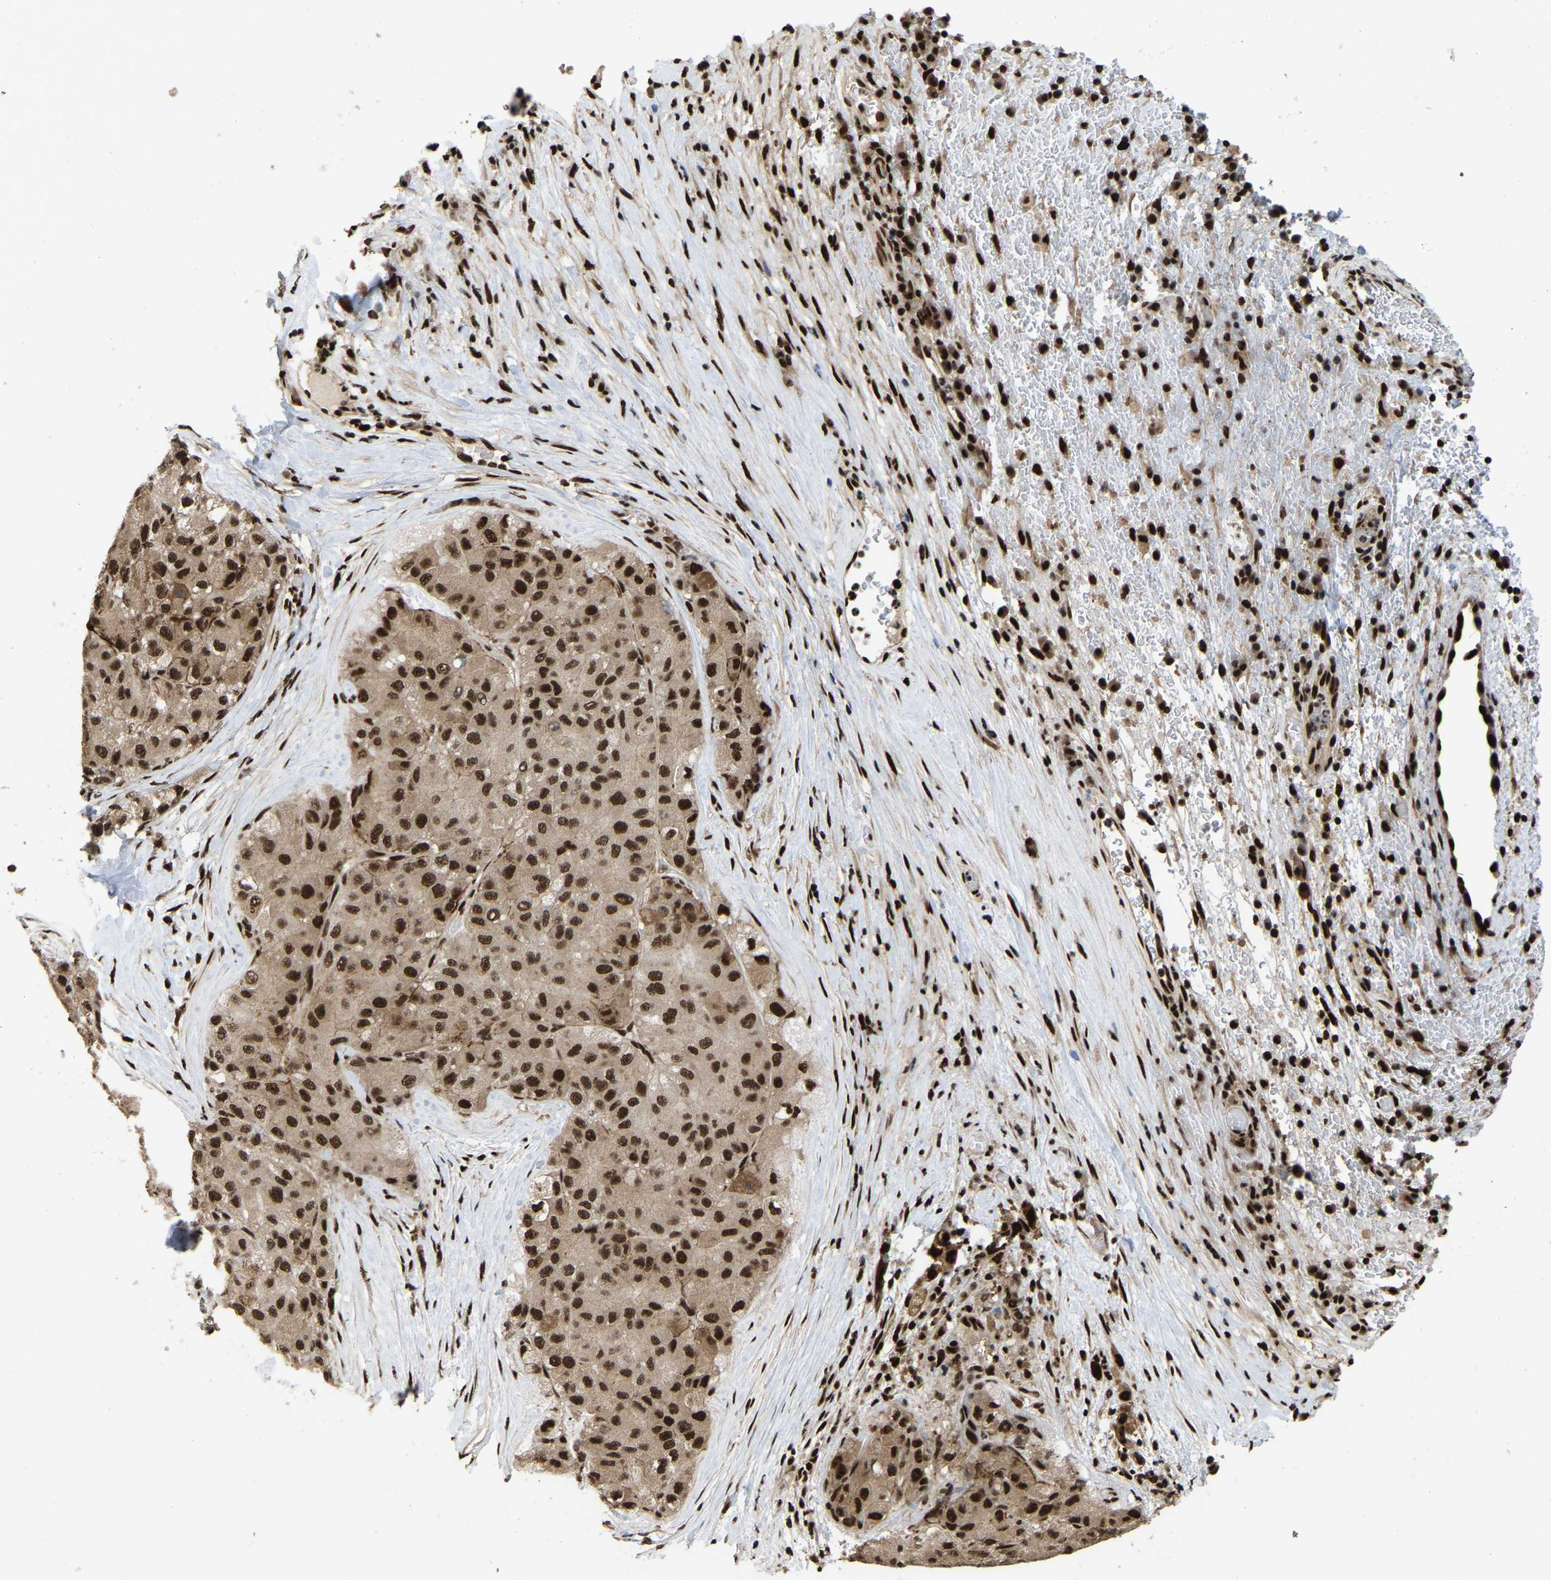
{"staining": {"intensity": "moderate", "quantity": ">75%", "location": "nuclear"}, "tissue": "liver cancer", "cell_type": "Tumor cells", "image_type": "cancer", "snomed": [{"axis": "morphology", "description": "Carcinoma, Hepatocellular, NOS"}, {"axis": "topography", "description": "Liver"}], "caption": "This micrograph shows hepatocellular carcinoma (liver) stained with immunohistochemistry to label a protein in brown. The nuclear of tumor cells show moderate positivity for the protein. Nuclei are counter-stained blue.", "gene": "TBL1XR1", "patient": {"sex": "male", "age": 80}}